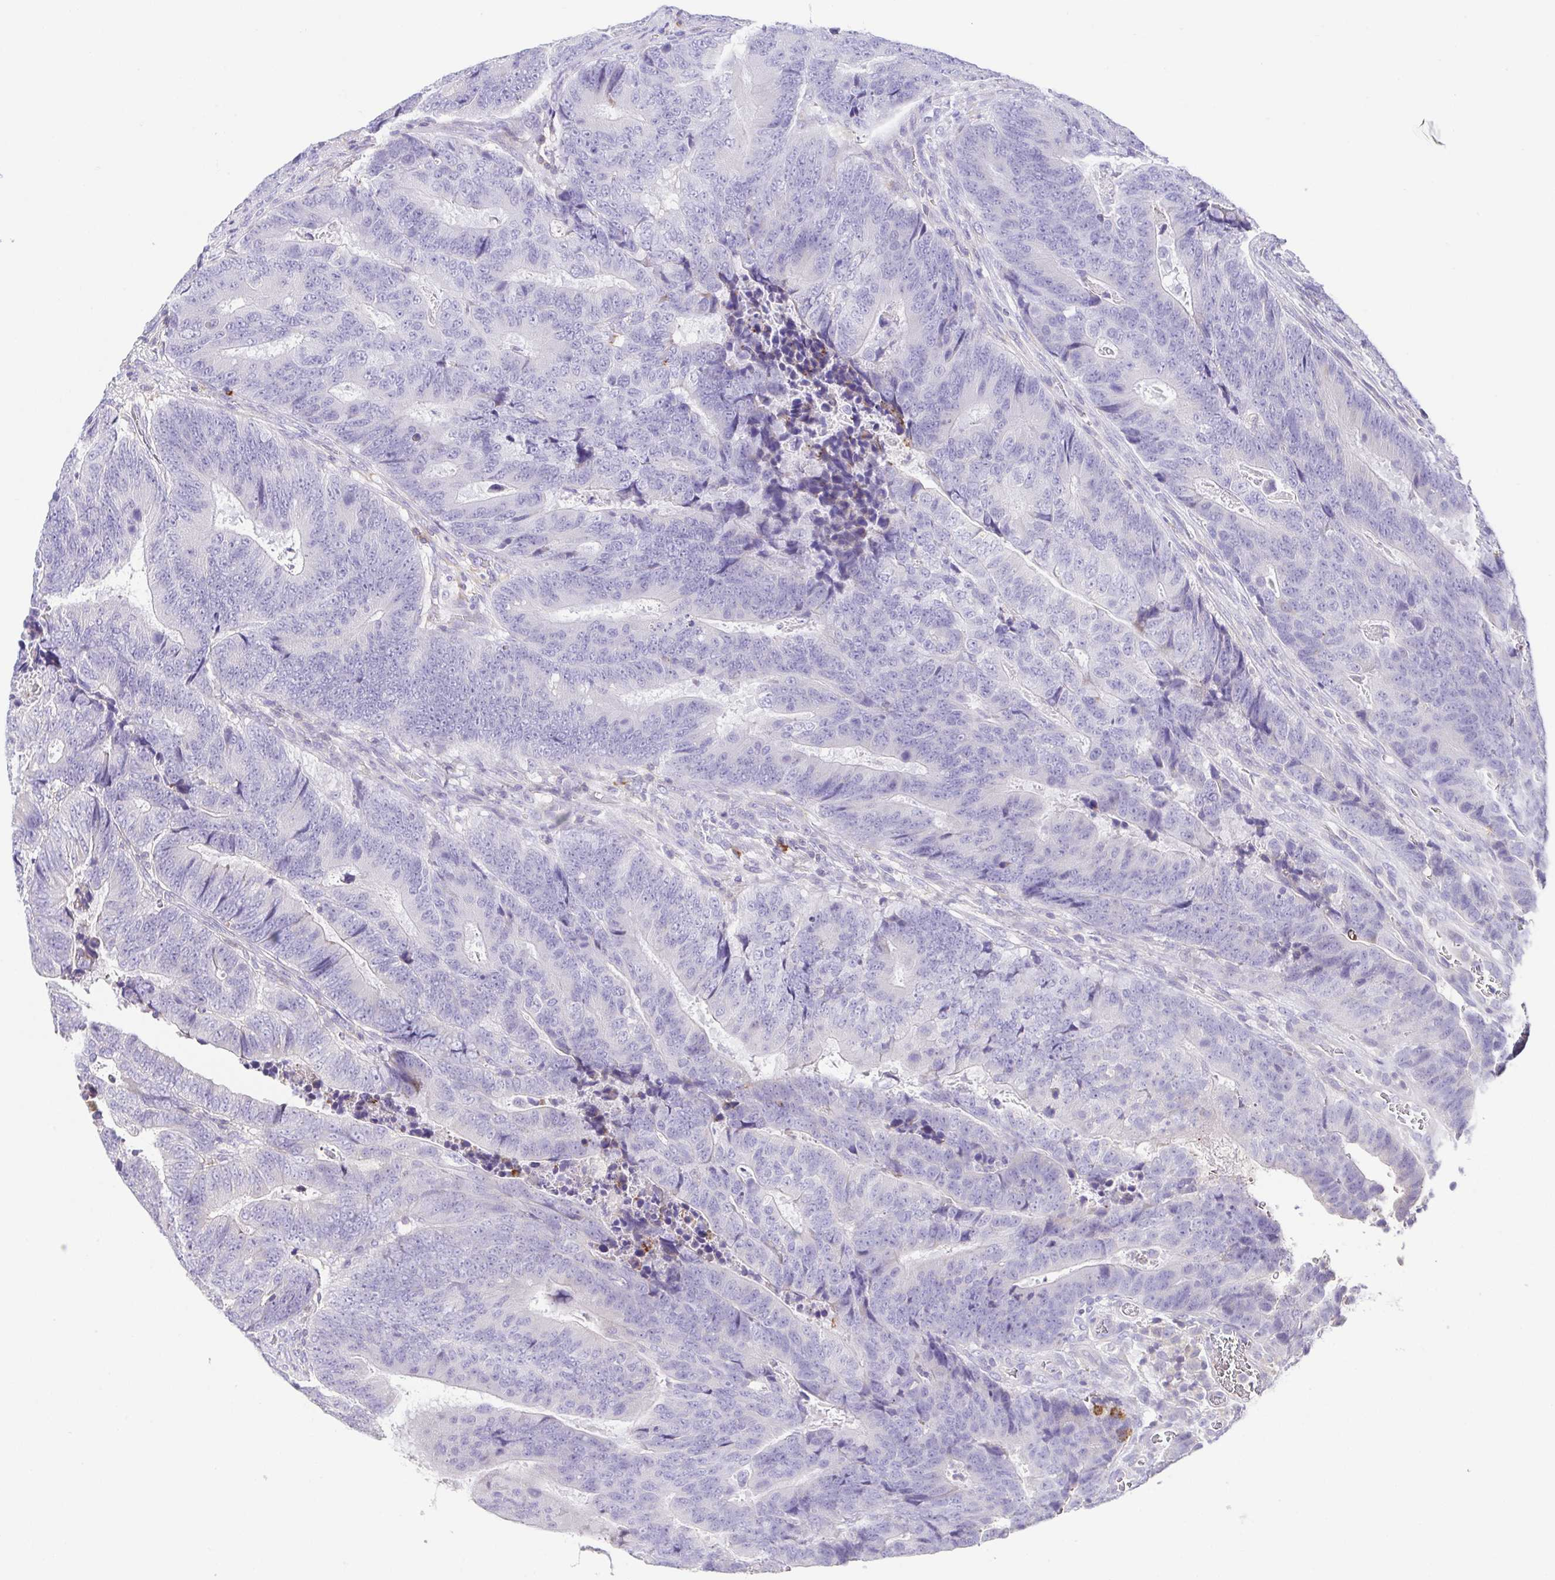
{"staining": {"intensity": "negative", "quantity": "none", "location": "none"}, "tissue": "colorectal cancer", "cell_type": "Tumor cells", "image_type": "cancer", "snomed": [{"axis": "morphology", "description": "Adenocarcinoma, NOS"}, {"axis": "topography", "description": "Colon"}], "caption": "Human colorectal cancer (adenocarcinoma) stained for a protein using immunohistochemistry (IHC) reveals no positivity in tumor cells.", "gene": "ARPP21", "patient": {"sex": "female", "age": 48}}